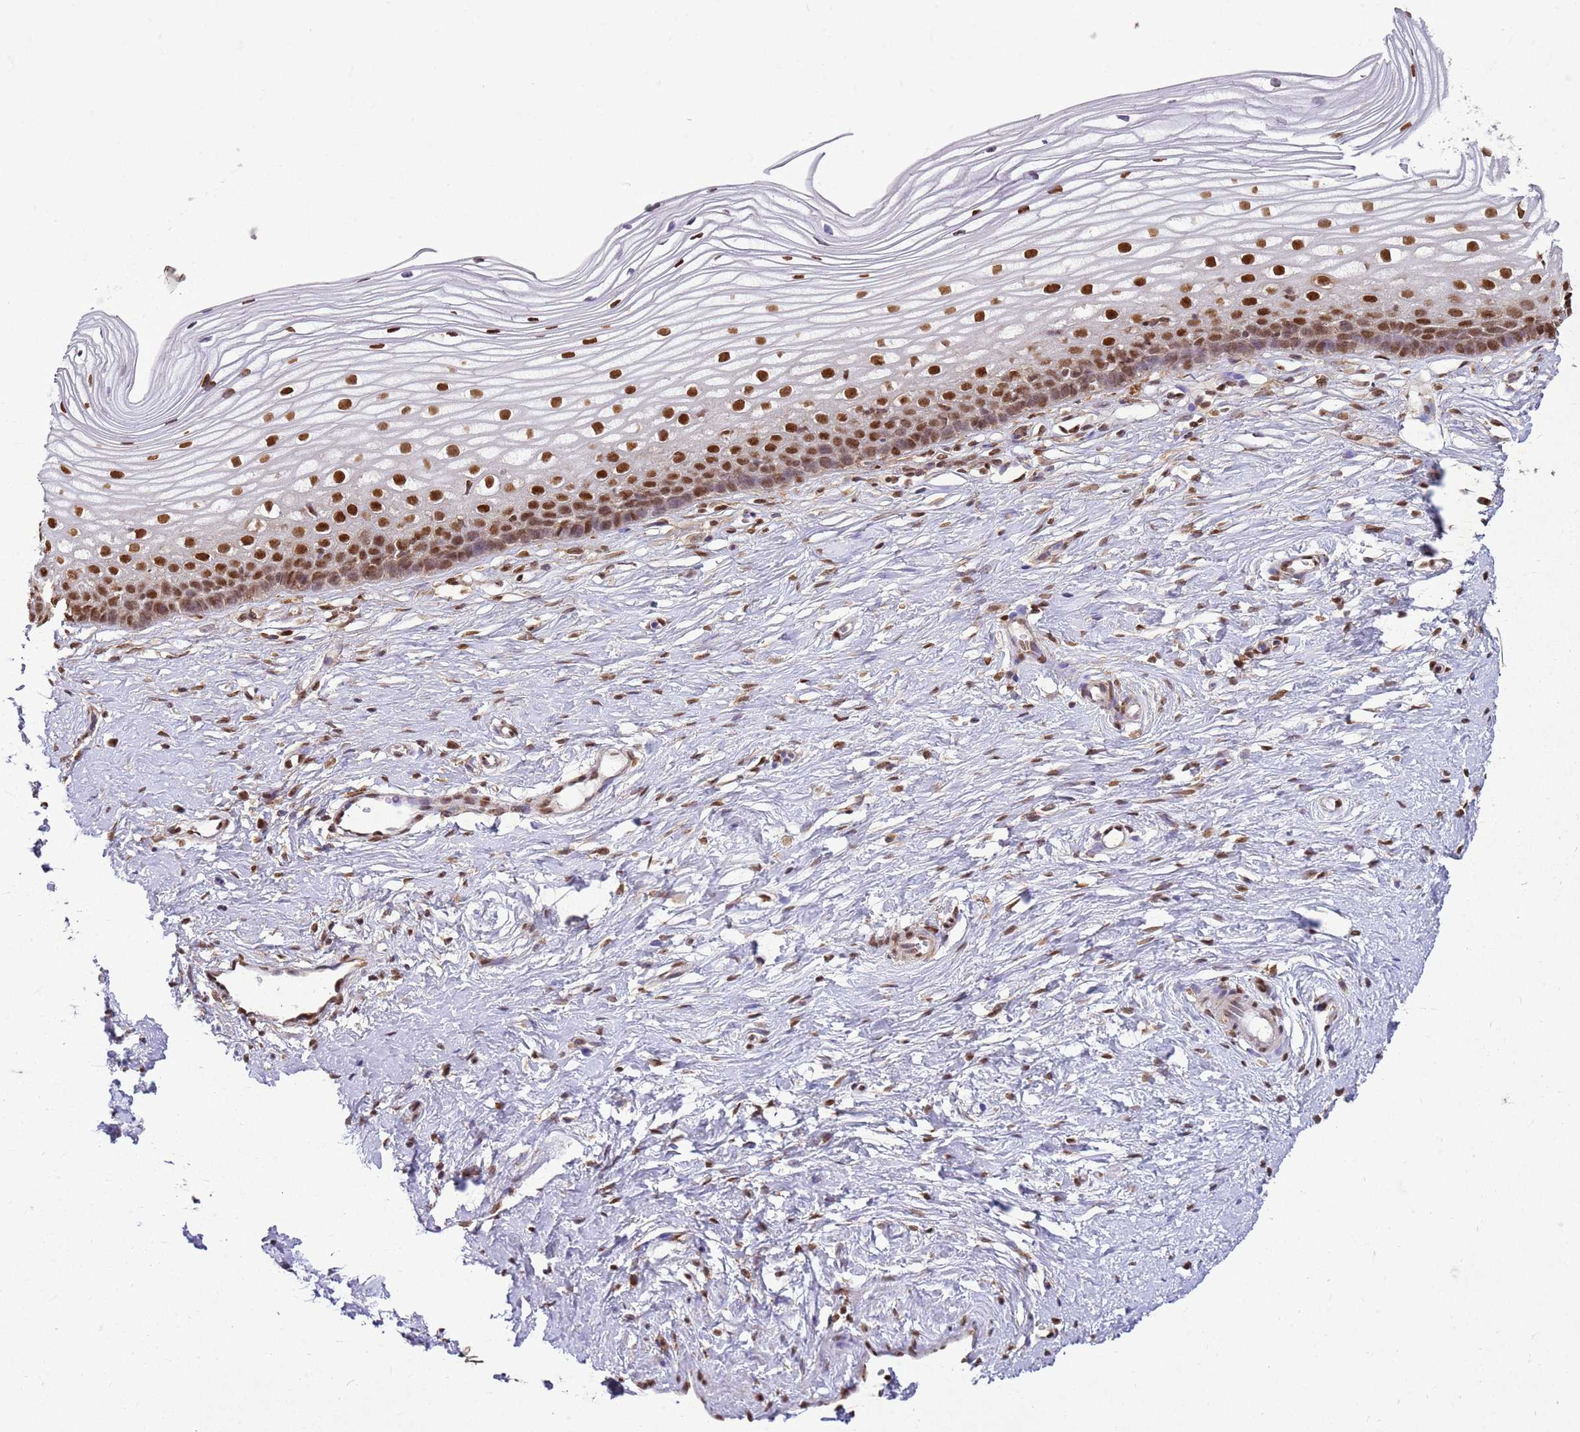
{"staining": {"intensity": "moderate", "quantity": ">75%", "location": "nuclear"}, "tissue": "cervix", "cell_type": "Glandular cells", "image_type": "normal", "snomed": [{"axis": "morphology", "description": "Normal tissue, NOS"}, {"axis": "topography", "description": "Cervix"}], "caption": "DAB (3,3'-diaminobenzidine) immunohistochemical staining of normal cervix demonstrates moderate nuclear protein expression in about >75% of glandular cells. The staining was performed using DAB (3,3'-diaminobenzidine), with brown indicating positive protein expression. Nuclei are stained blue with hematoxylin.", "gene": "APEX1", "patient": {"sex": "female", "age": 40}}